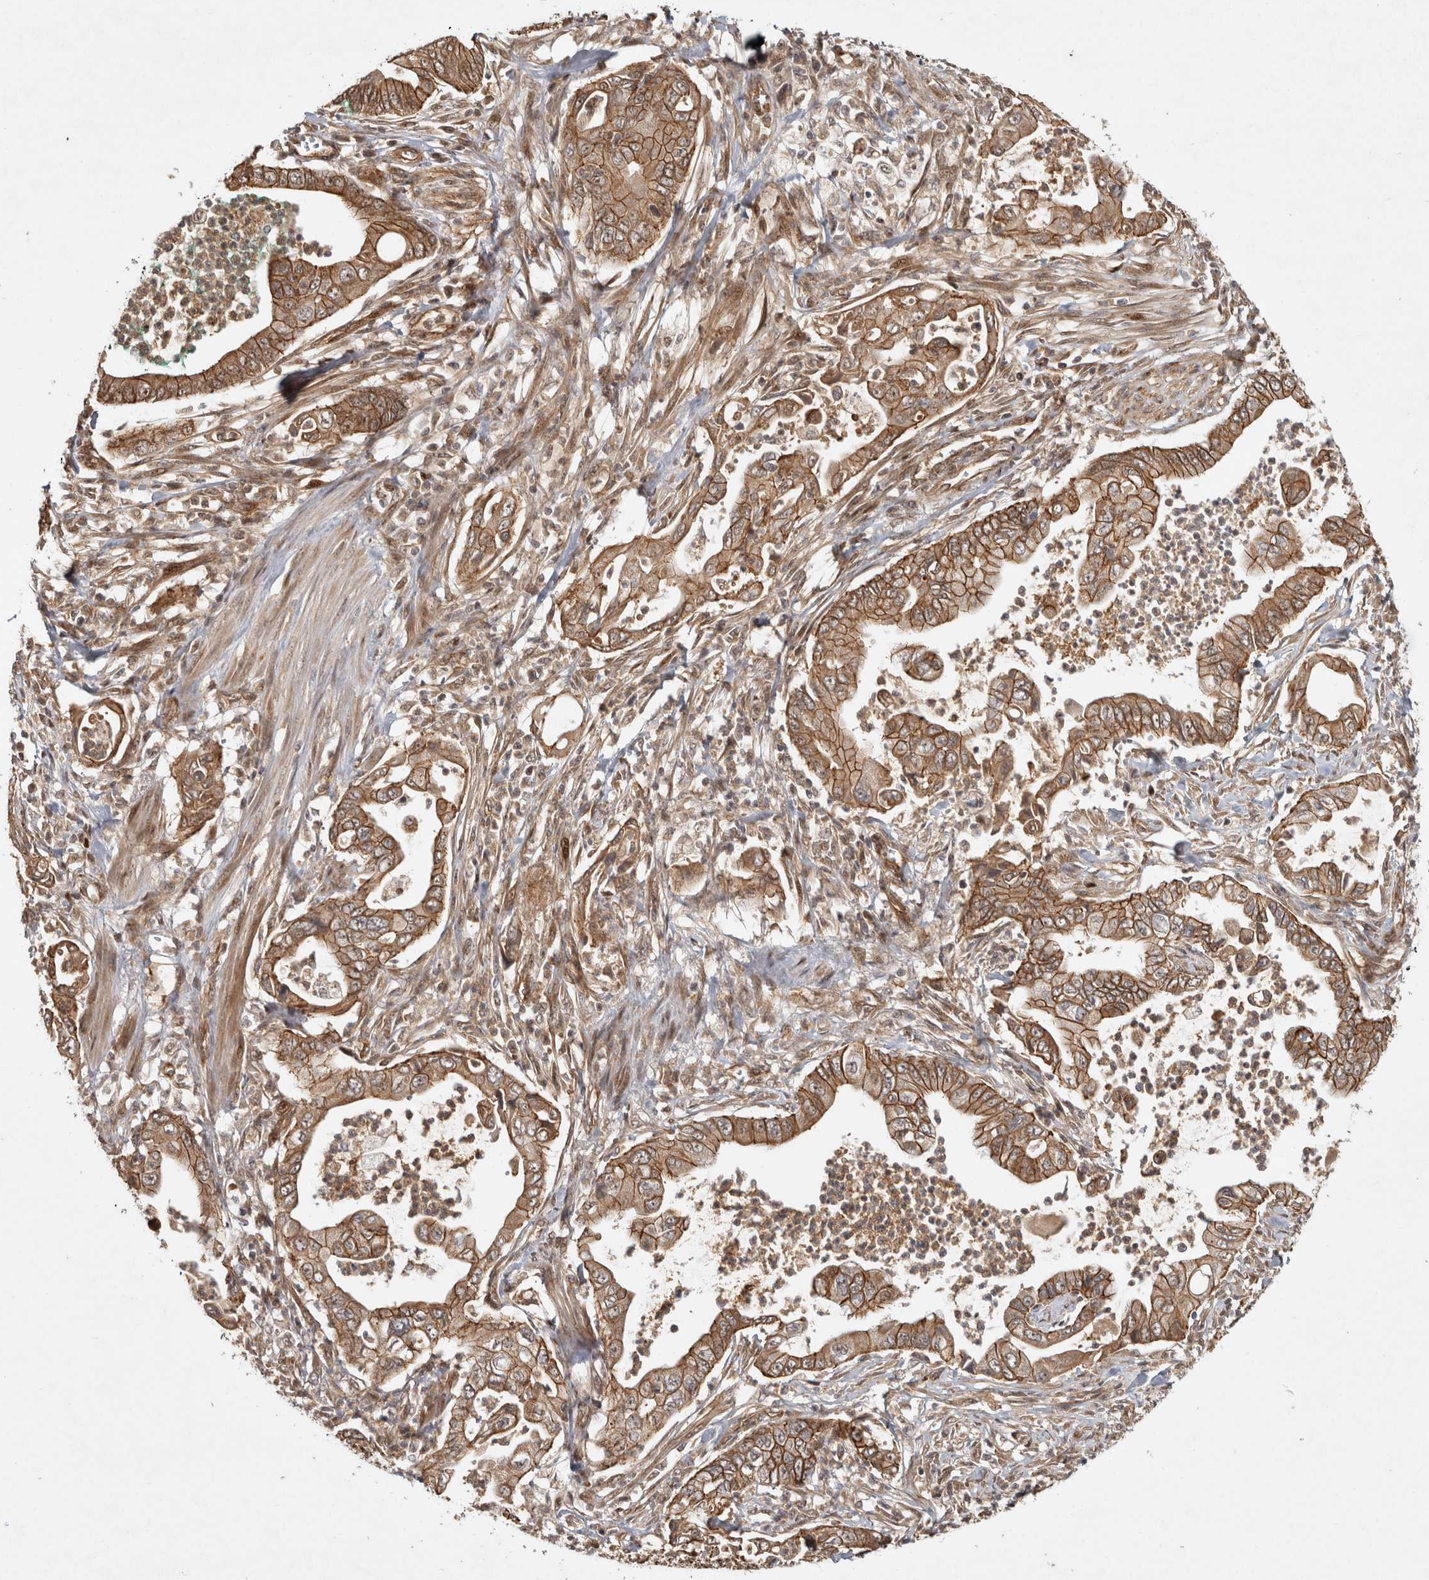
{"staining": {"intensity": "strong", "quantity": ">75%", "location": "cytoplasmic/membranous"}, "tissue": "pancreatic cancer", "cell_type": "Tumor cells", "image_type": "cancer", "snomed": [{"axis": "morphology", "description": "Adenocarcinoma, NOS"}, {"axis": "topography", "description": "Pancreas"}], "caption": "Pancreatic cancer (adenocarcinoma) stained with a protein marker shows strong staining in tumor cells.", "gene": "CAMSAP2", "patient": {"sex": "male", "age": 78}}